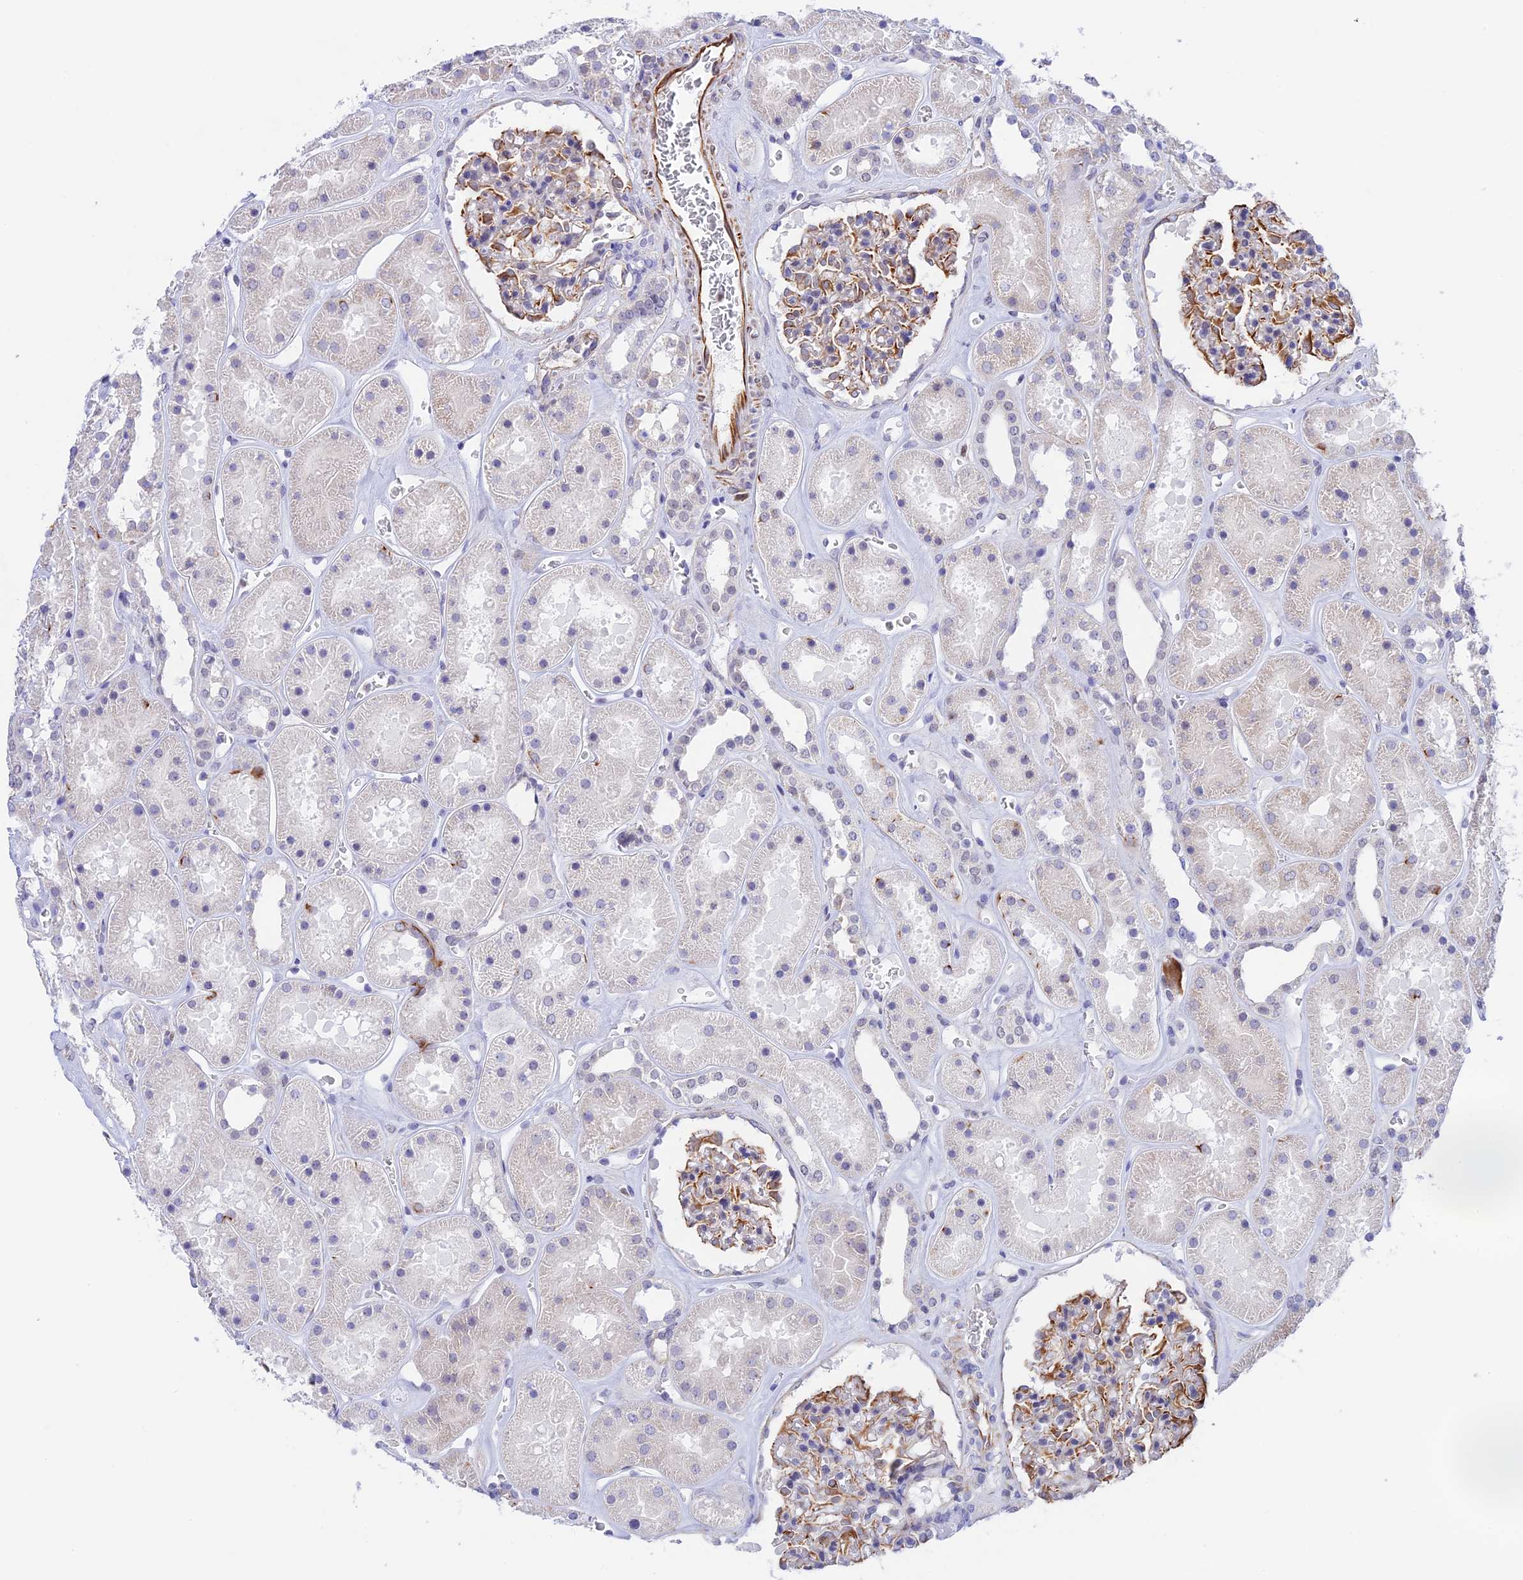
{"staining": {"intensity": "moderate", "quantity": "25%-75%", "location": "cytoplasmic/membranous"}, "tissue": "kidney", "cell_type": "Cells in glomeruli", "image_type": "normal", "snomed": [{"axis": "morphology", "description": "Normal tissue, NOS"}, {"axis": "topography", "description": "Kidney"}], "caption": "Cells in glomeruli show medium levels of moderate cytoplasmic/membranous staining in approximately 25%-75% of cells in unremarkable kidney.", "gene": "ZNF652", "patient": {"sex": "female", "age": 41}}